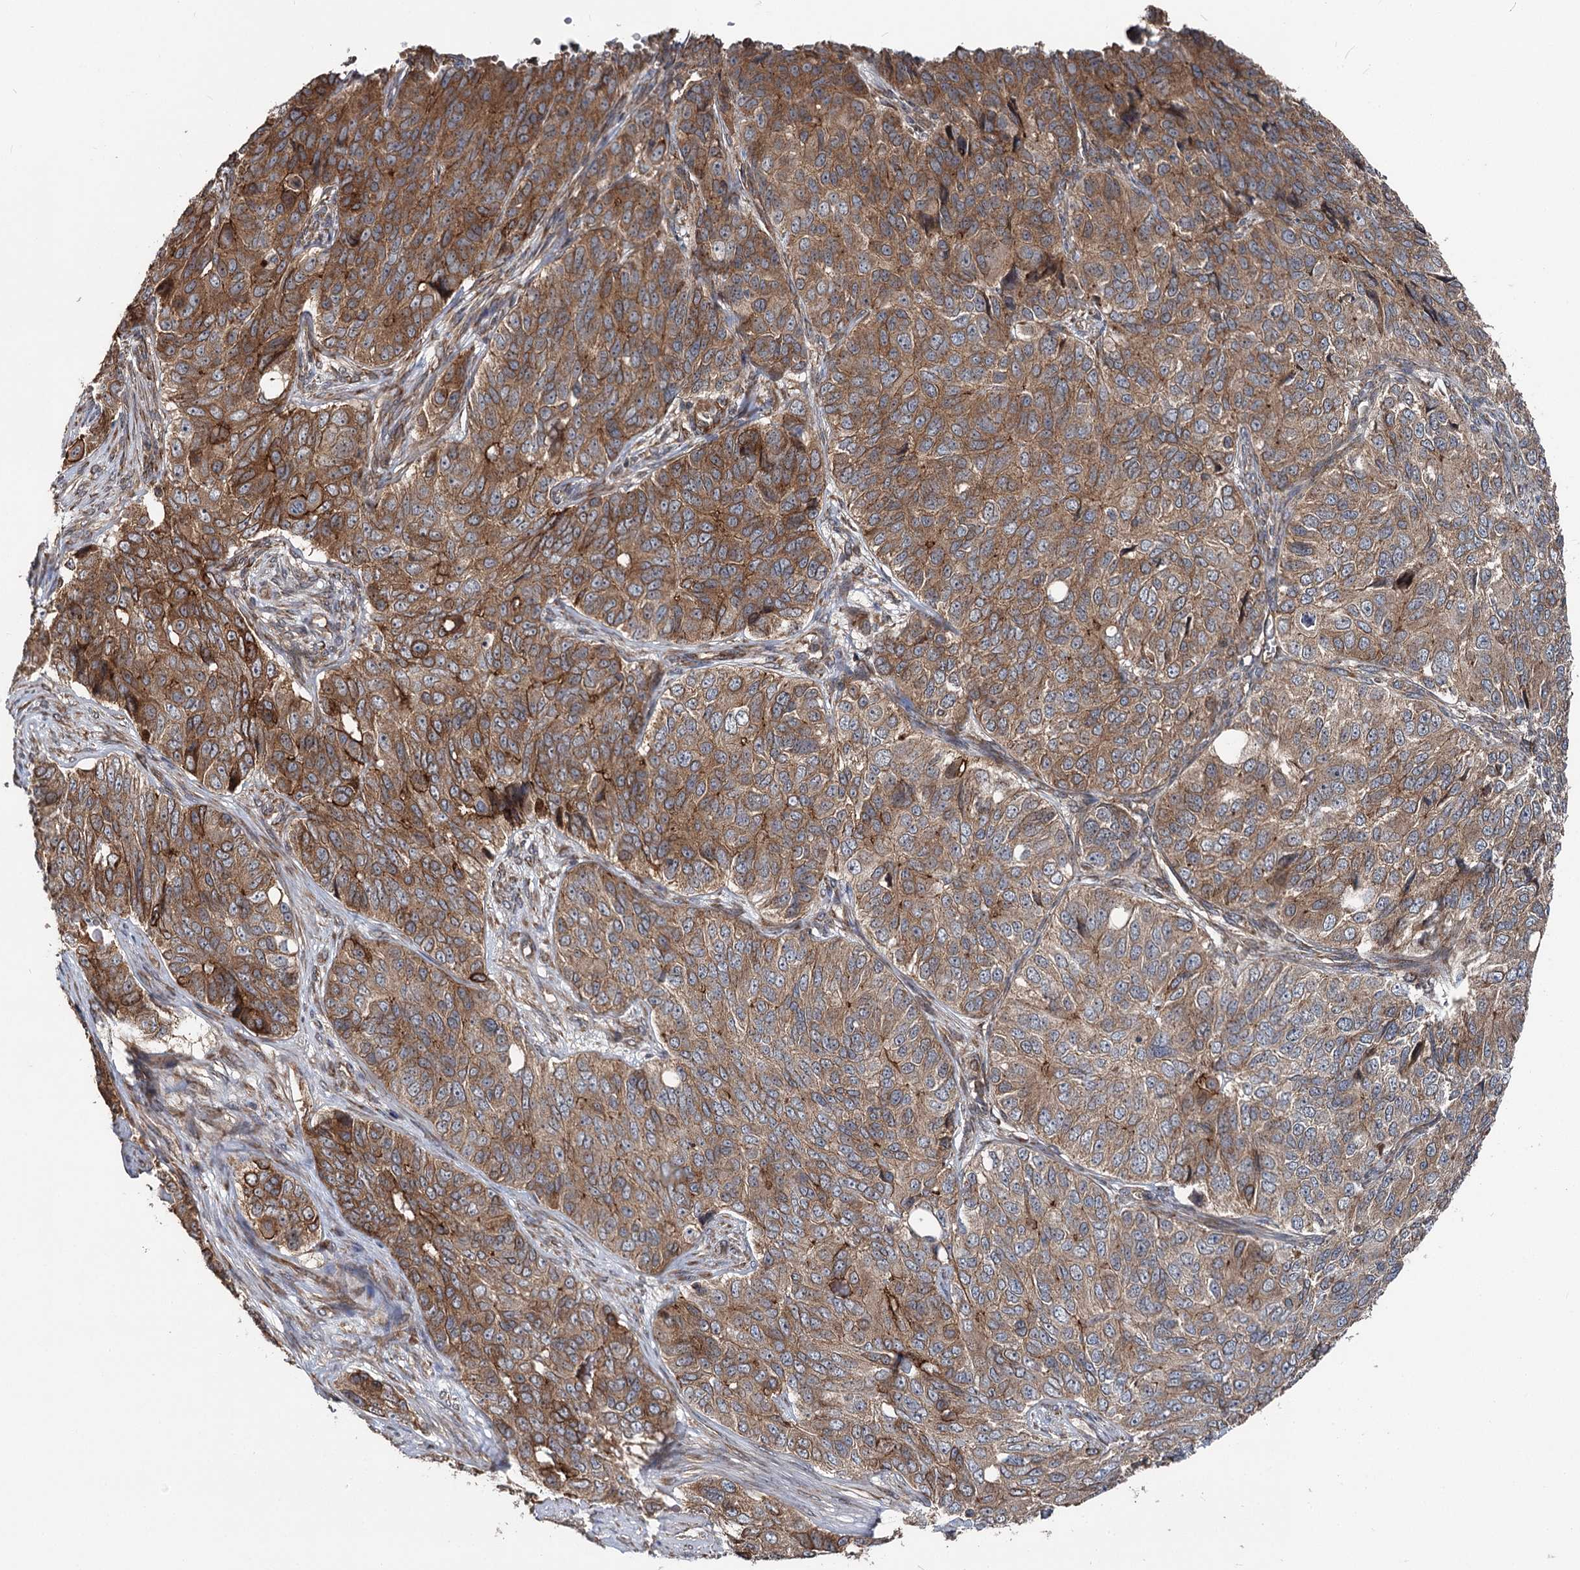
{"staining": {"intensity": "moderate", "quantity": ">75%", "location": "cytoplasmic/membranous"}, "tissue": "ovarian cancer", "cell_type": "Tumor cells", "image_type": "cancer", "snomed": [{"axis": "morphology", "description": "Carcinoma, endometroid"}, {"axis": "topography", "description": "Ovary"}], "caption": "Moderate cytoplasmic/membranous staining for a protein is appreciated in about >75% of tumor cells of endometroid carcinoma (ovarian) using immunohistochemistry.", "gene": "ITFG2", "patient": {"sex": "female", "age": 51}}